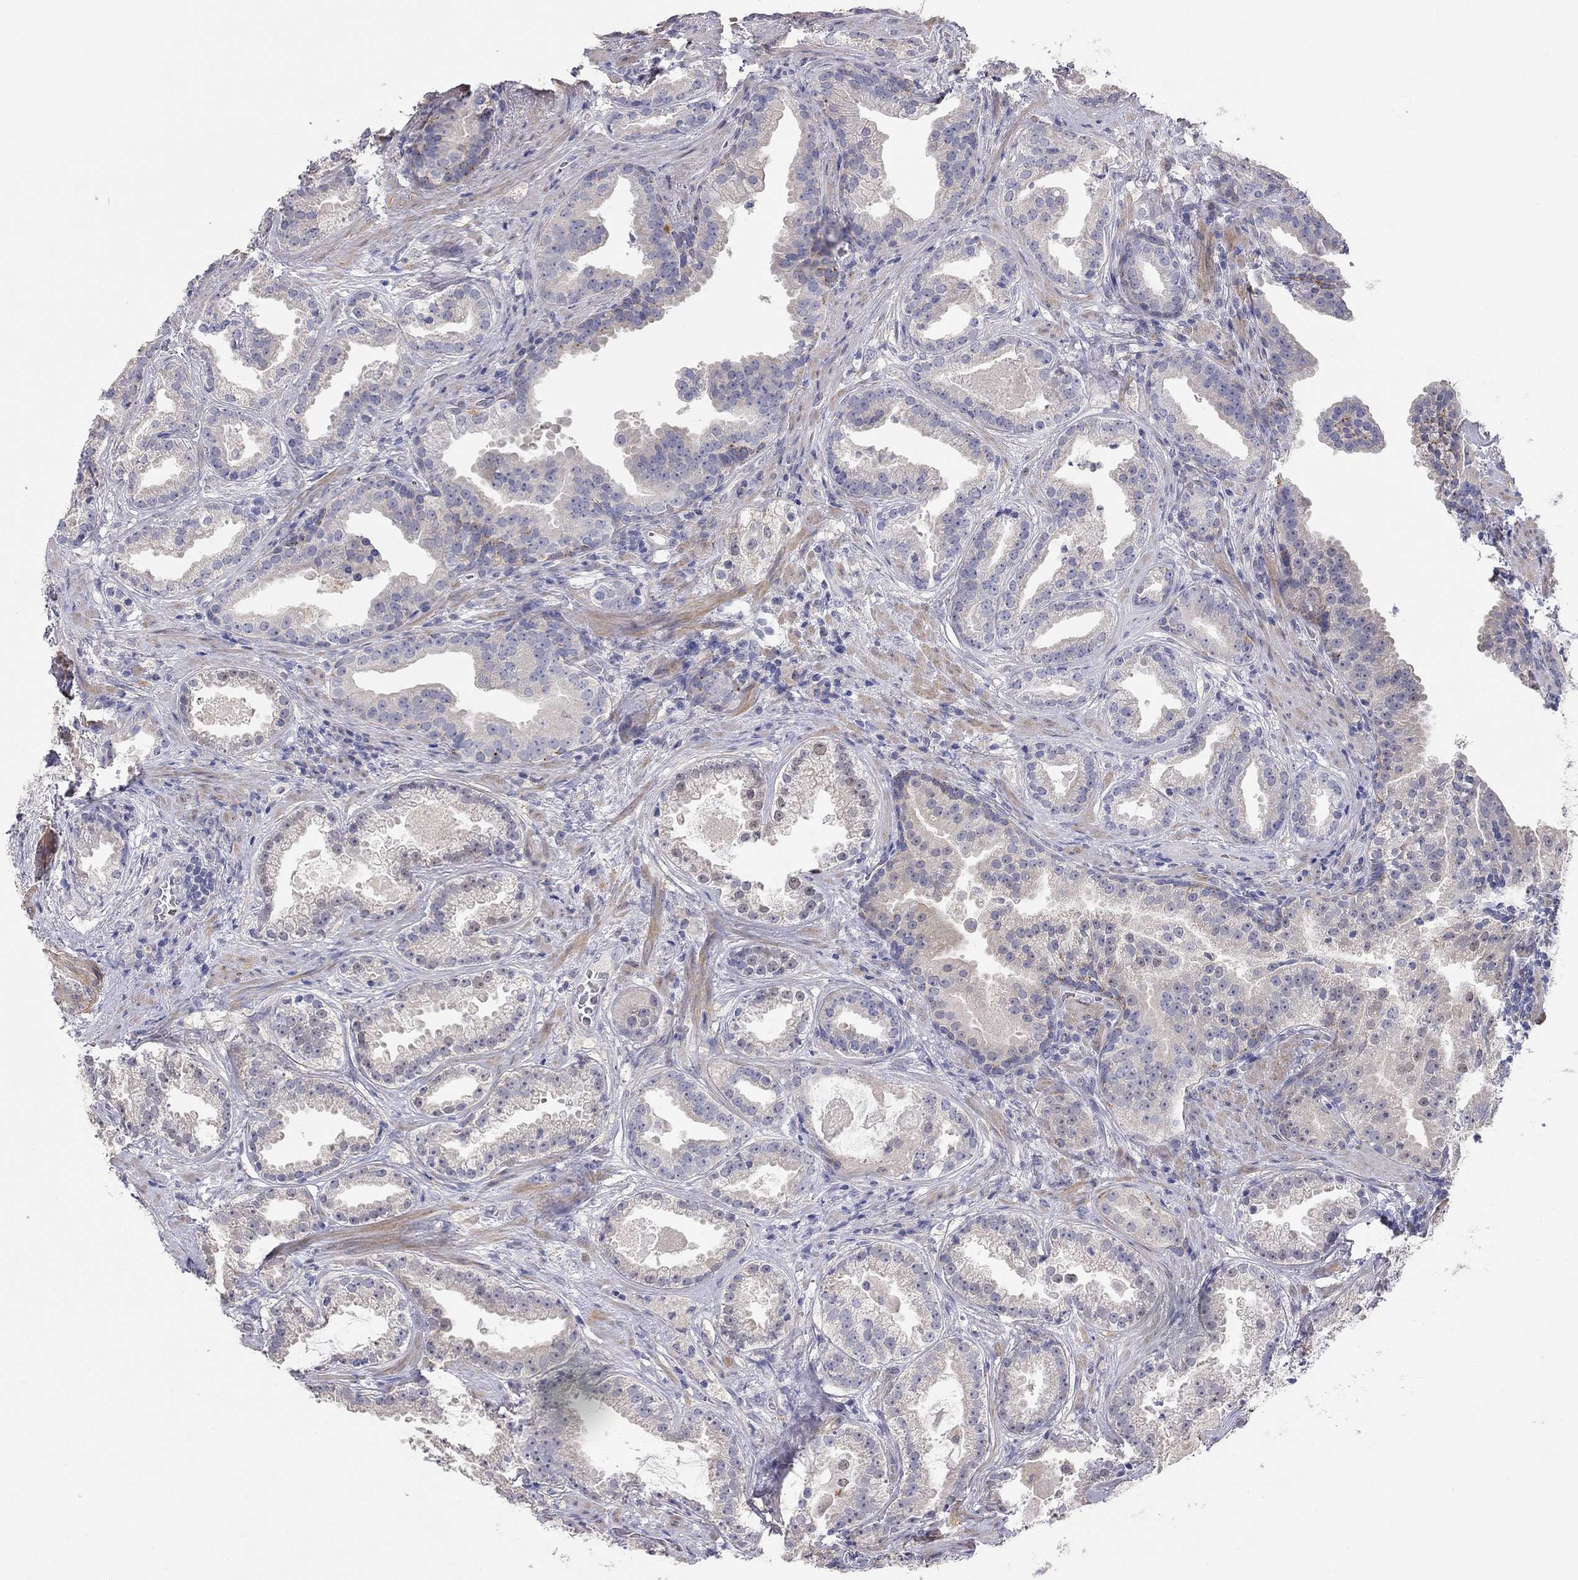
{"staining": {"intensity": "negative", "quantity": "none", "location": "none"}, "tissue": "prostate cancer", "cell_type": "Tumor cells", "image_type": "cancer", "snomed": [{"axis": "morphology", "description": "Adenocarcinoma, NOS"}, {"axis": "morphology", "description": "Adenocarcinoma, High grade"}, {"axis": "topography", "description": "Prostate"}], "caption": "Tumor cells show no significant expression in prostate cancer.", "gene": "PAPSS2", "patient": {"sex": "male", "age": 64}}